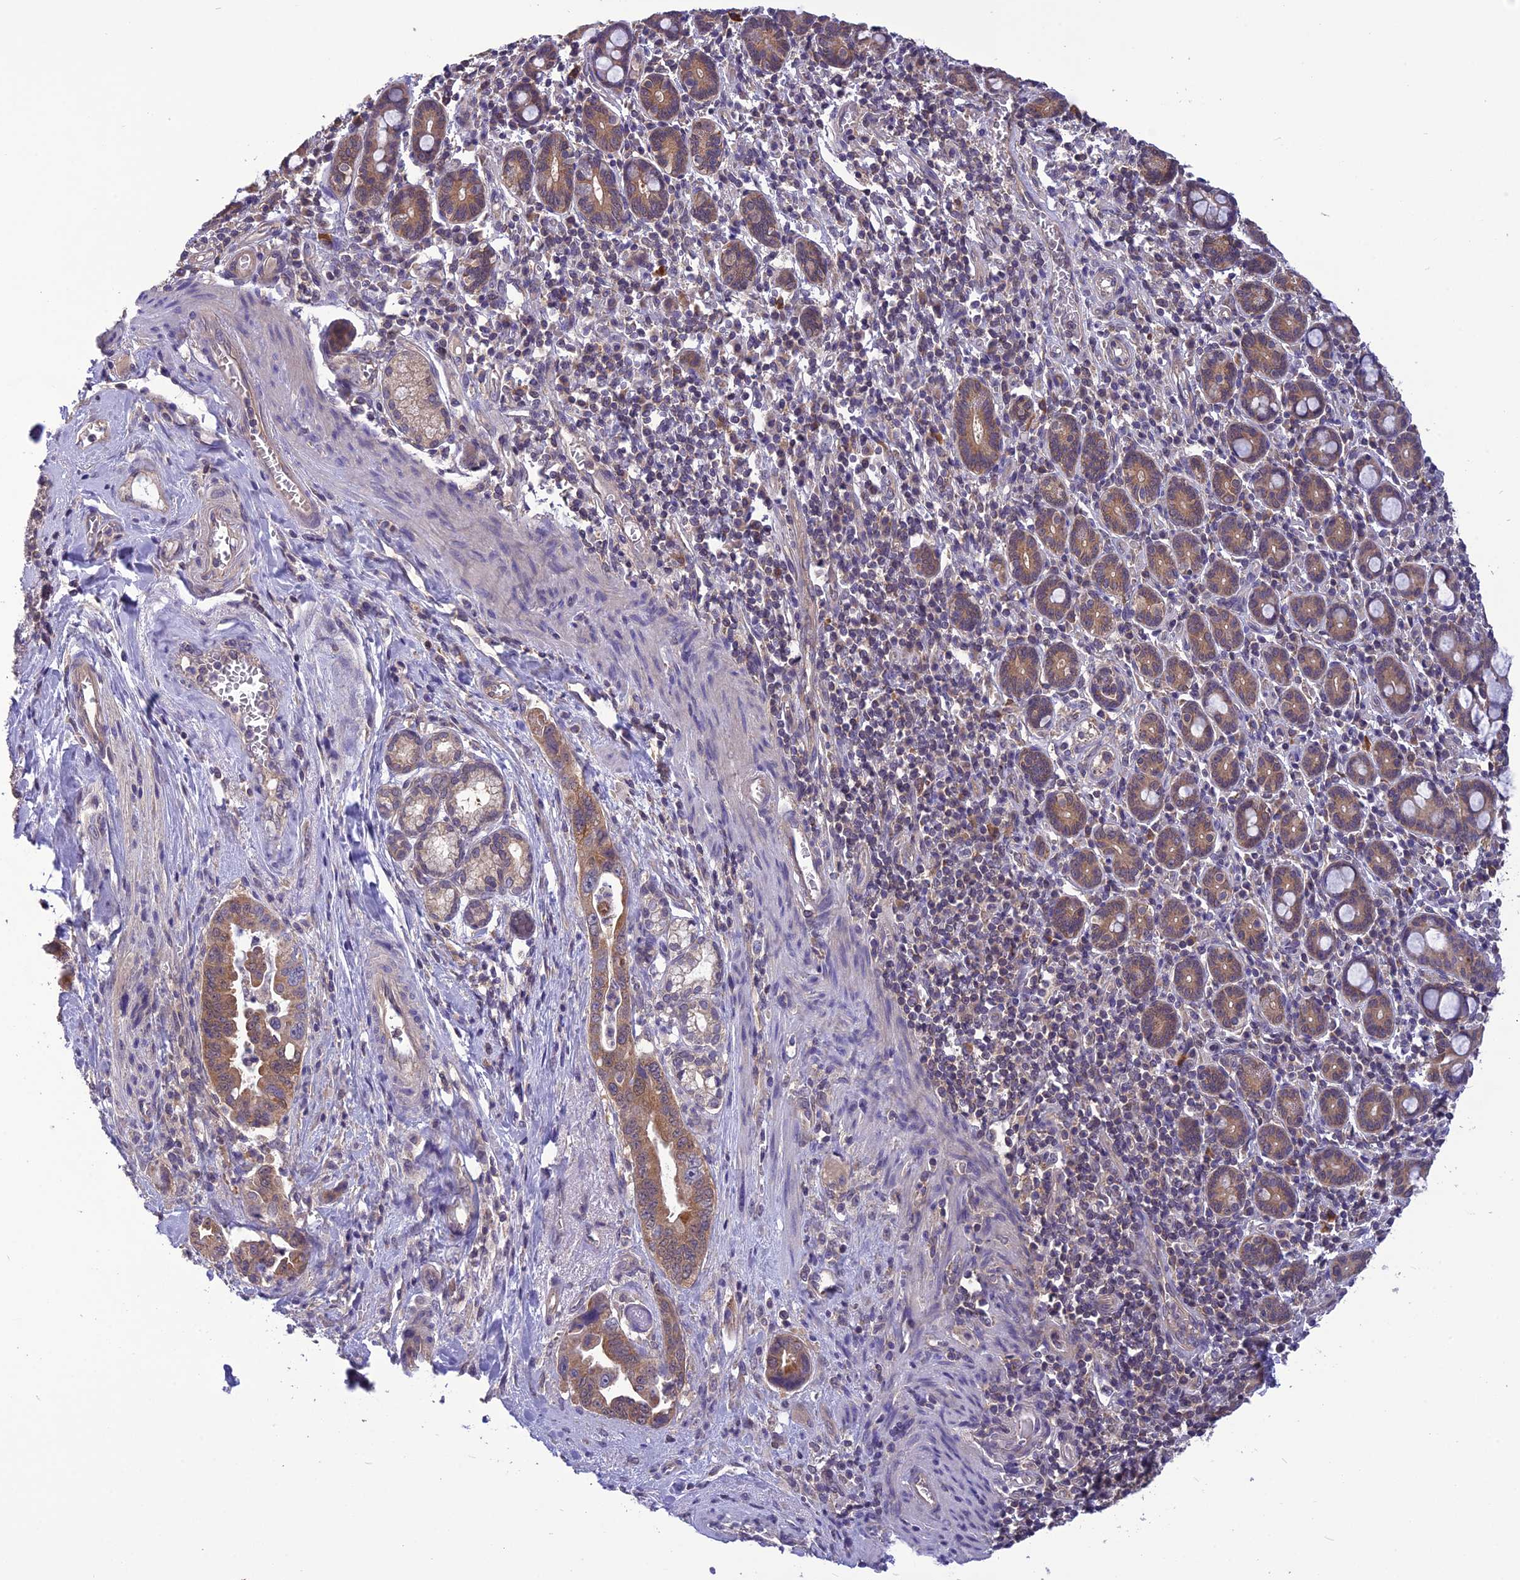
{"staining": {"intensity": "moderate", "quantity": ">75%", "location": "cytoplasmic/membranous"}, "tissue": "pancreatic cancer", "cell_type": "Tumor cells", "image_type": "cancer", "snomed": [{"axis": "morphology", "description": "Adenocarcinoma, NOS"}, {"axis": "topography", "description": "Pancreas"}], "caption": "DAB (3,3'-diaminobenzidine) immunohistochemical staining of adenocarcinoma (pancreatic) demonstrates moderate cytoplasmic/membranous protein expression in about >75% of tumor cells.", "gene": "PSMF1", "patient": {"sex": "male", "age": 70}}